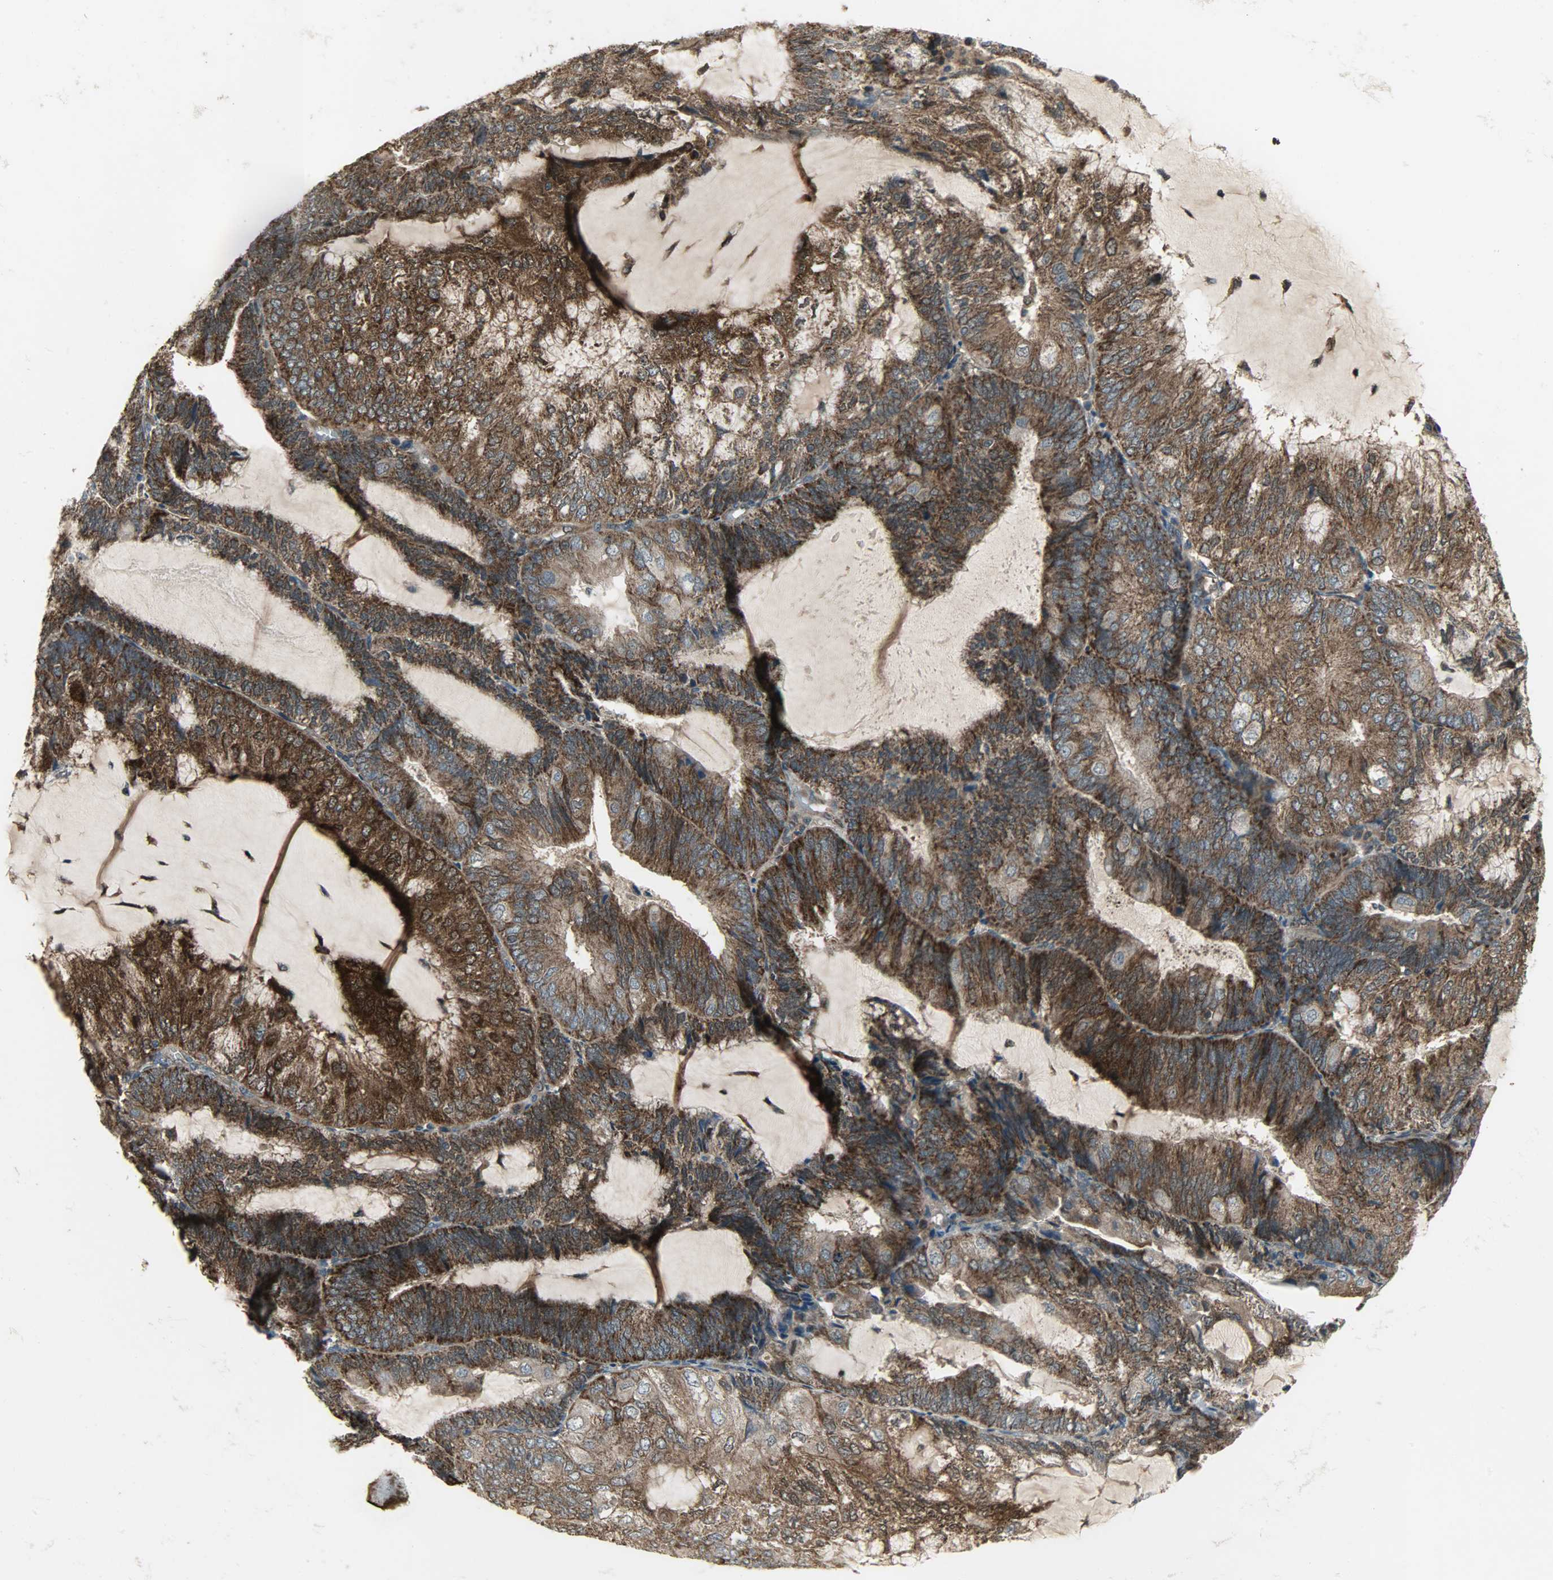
{"staining": {"intensity": "strong", "quantity": ">75%", "location": "cytoplasmic/membranous"}, "tissue": "endometrial cancer", "cell_type": "Tumor cells", "image_type": "cancer", "snomed": [{"axis": "morphology", "description": "Adenocarcinoma, NOS"}, {"axis": "topography", "description": "Endometrium"}], "caption": "There is high levels of strong cytoplasmic/membranous positivity in tumor cells of adenocarcinoma (endometrial), as demonstrated by immunohistochemical staining (brown color).", "gene": "AMT", "patient": {"sex": "female", "age": 81}}